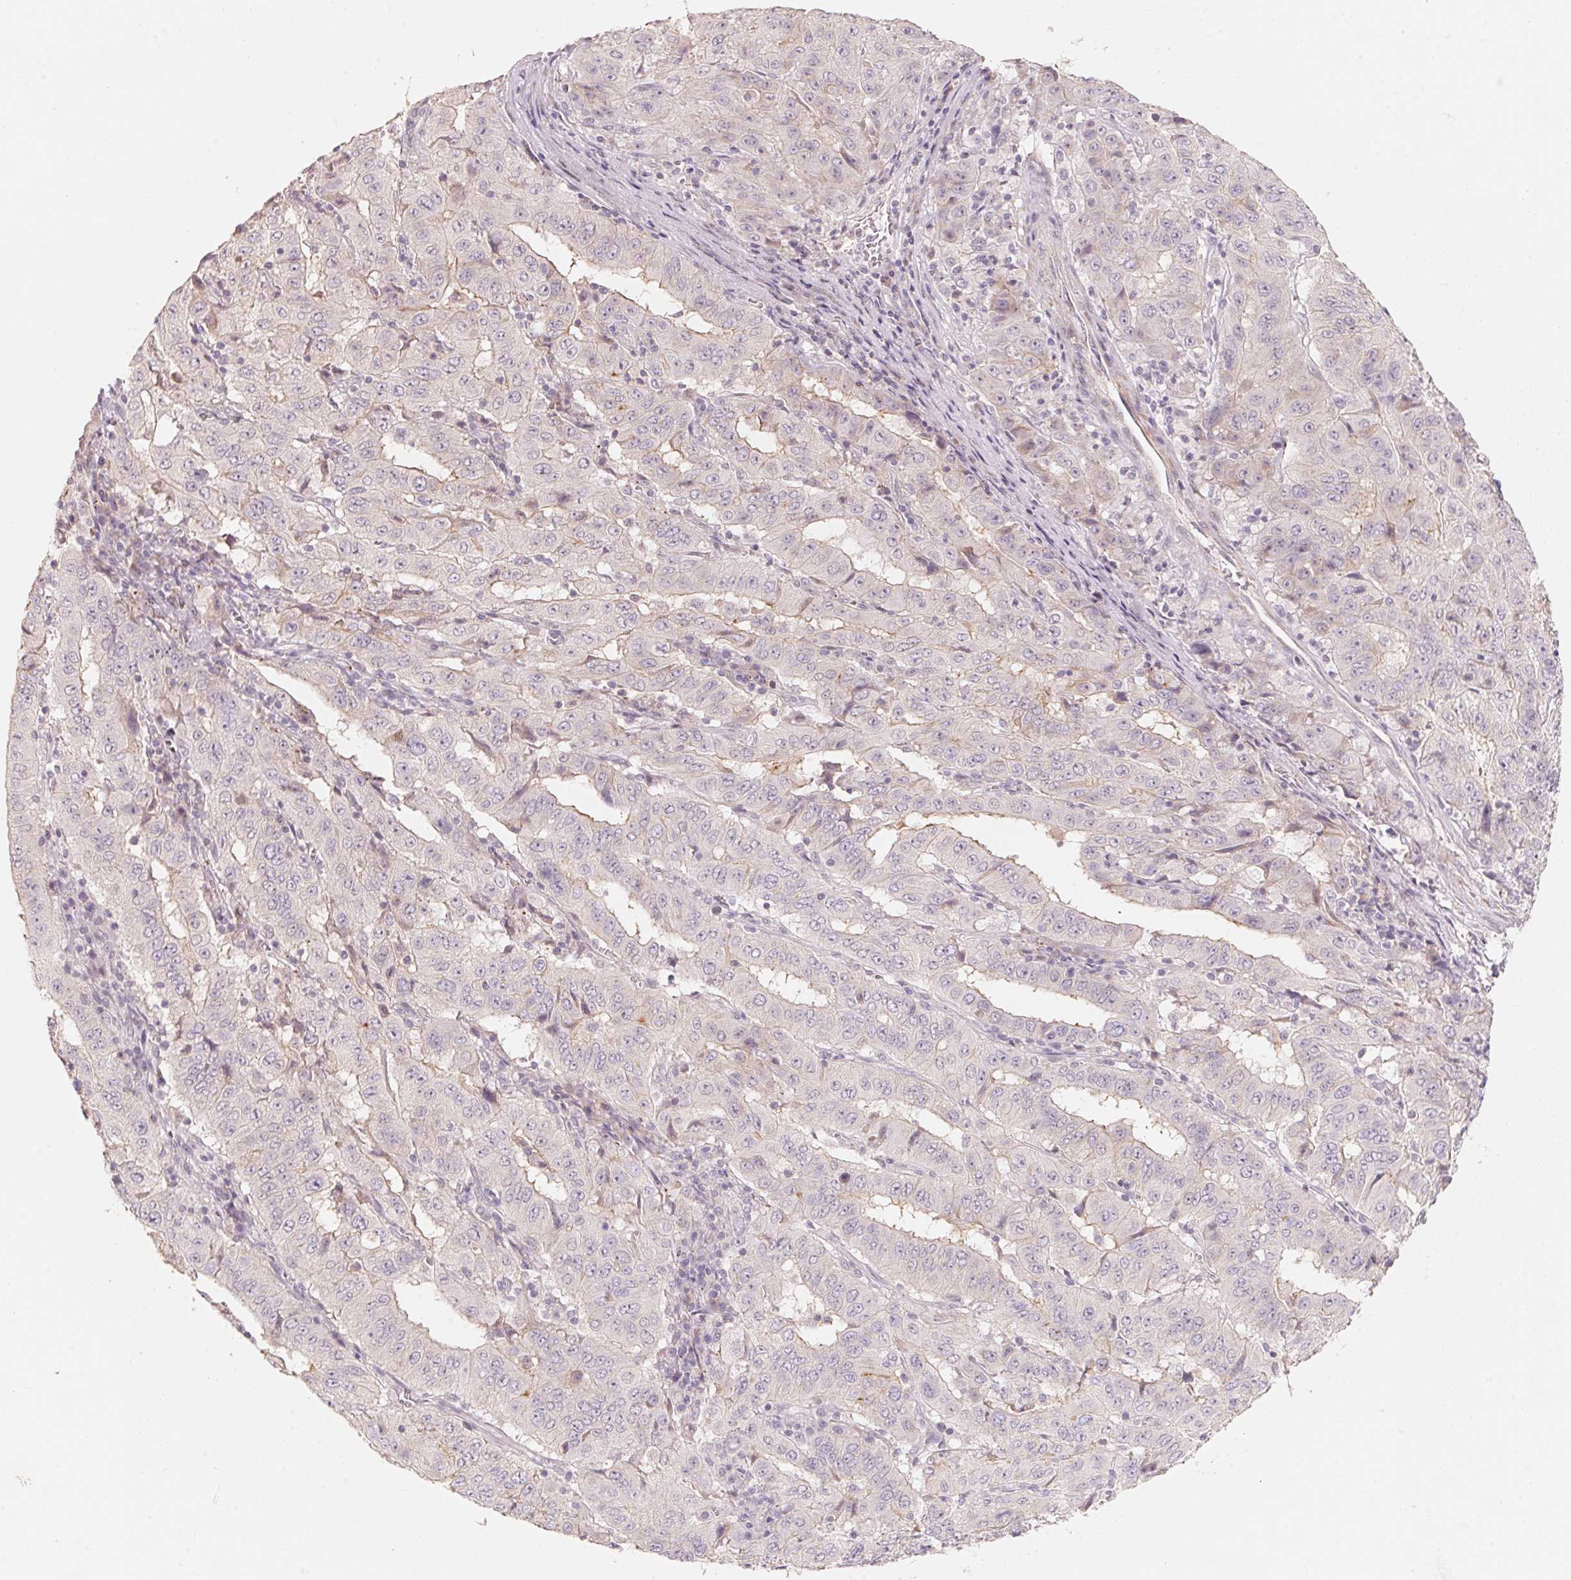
{"staining": {"intensity": "weak", "quantity": "<25%", "location": "cytoplasmic/membranous"}, "tissue": "pancreatic cancer", "cell_type": "Tumor cells", "image_type": "cancer", "snomed": [{"axis": "morphology", "description": "Adenocarcinoma, NOS"}, {"axis": "topography", "description": "Pancreas"}], "caption": "Histopathology image shows no significant protein expression in tumor cells of pancreatic cancer (adenocarcinoma). (Brightfield microscopy of DAB immunohistochemistry at high magnification).", "gene": "TP53AIP1", "patient": {"sex": "male", "age": 63}}